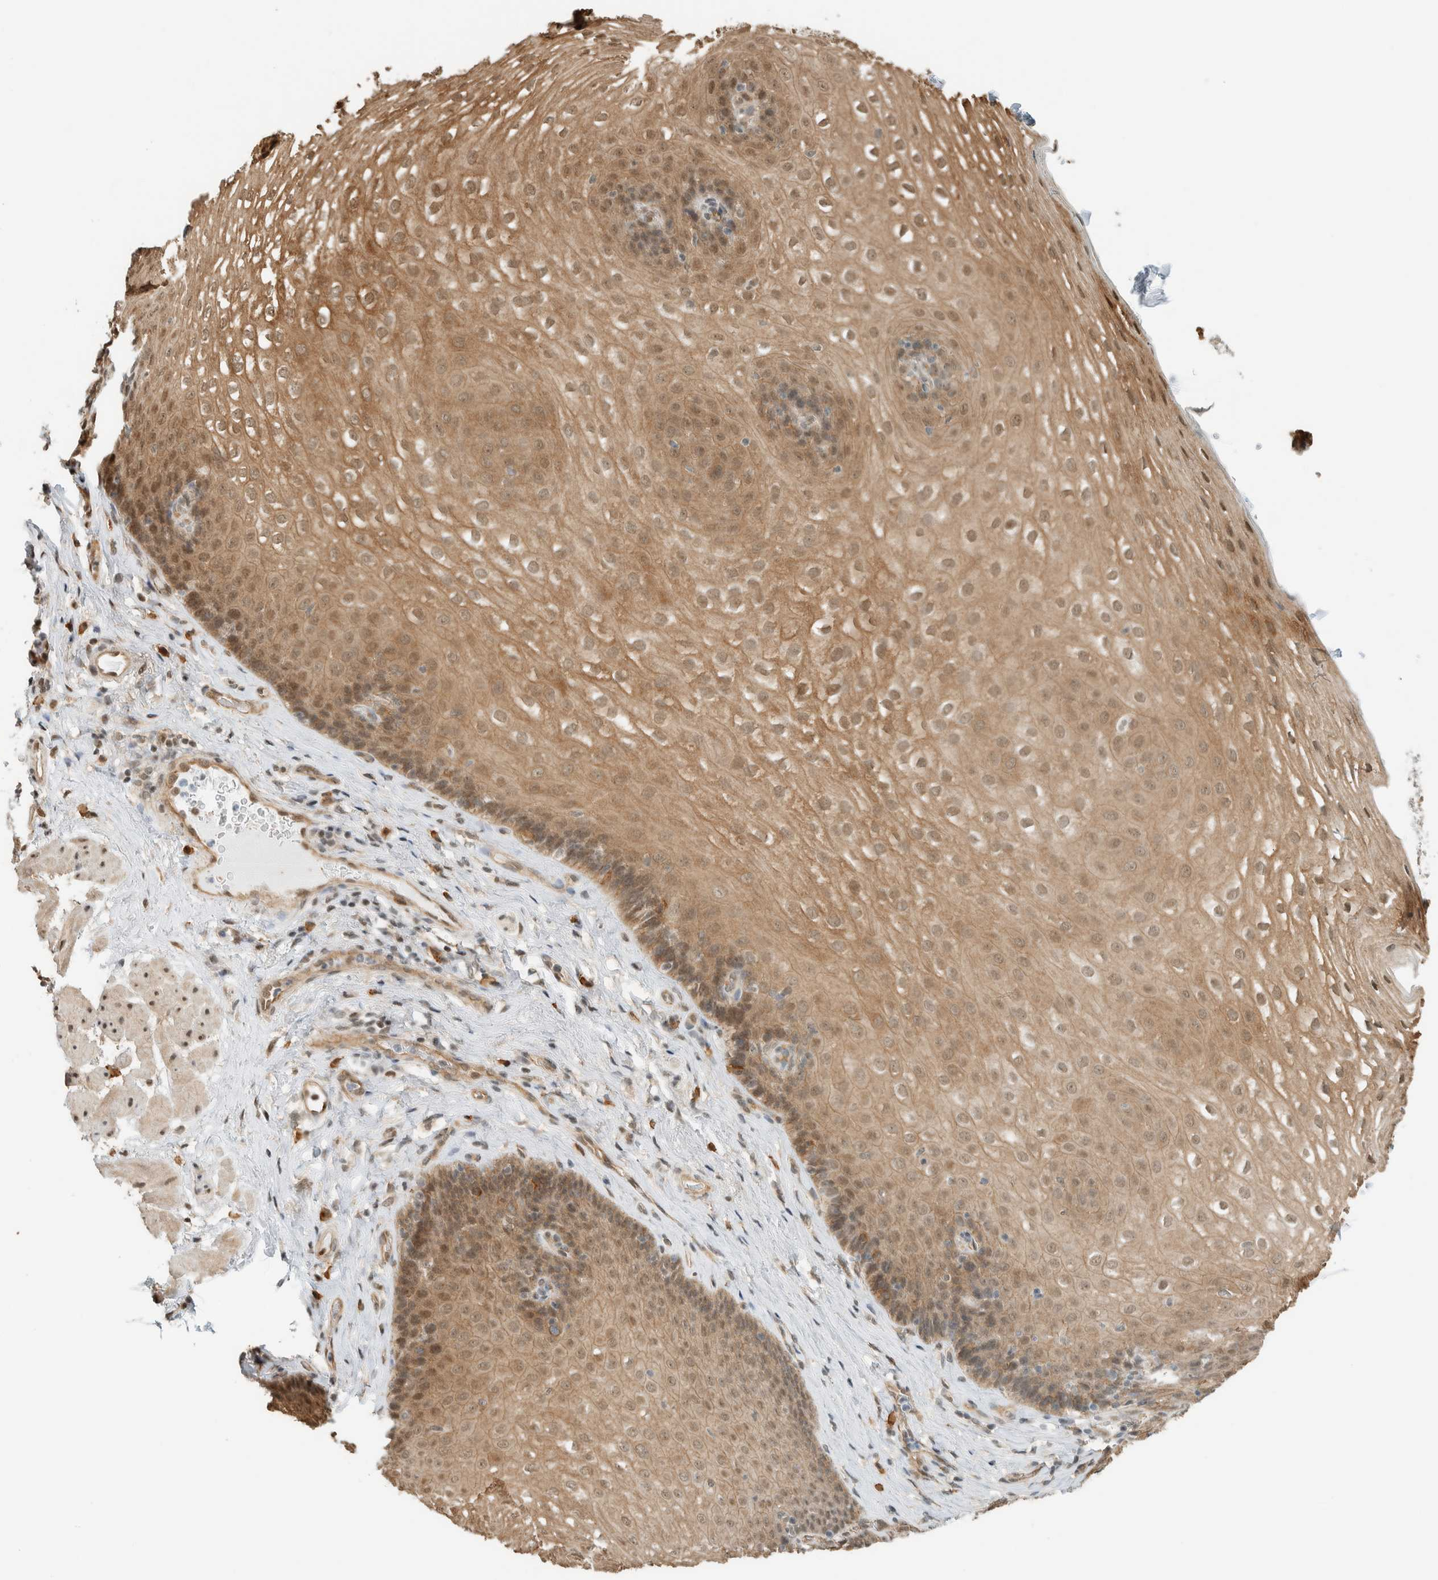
{"staining": {"intensity": "moderate", "quantity": ">75%", "location": "cytoplasmic/membranous,nuclear"}, "tissue": "esophagus", "cell_type": "Squamous epithelial cells", "image_type": "normal", "snomed": [{"axis": "morphology", "description": "Normal tissue, NOS"}, {"axis": "topography", "description": "Esophagus"}], "caption": "Brown immunohistochemical staining in benign esophagus reveals moderate cytoplasmic/membranous,nuclear staining in about >75% of squamous epithelial cells.", "gene": "NIBAN2", "patient": {"sex": "female", "age": 66}}